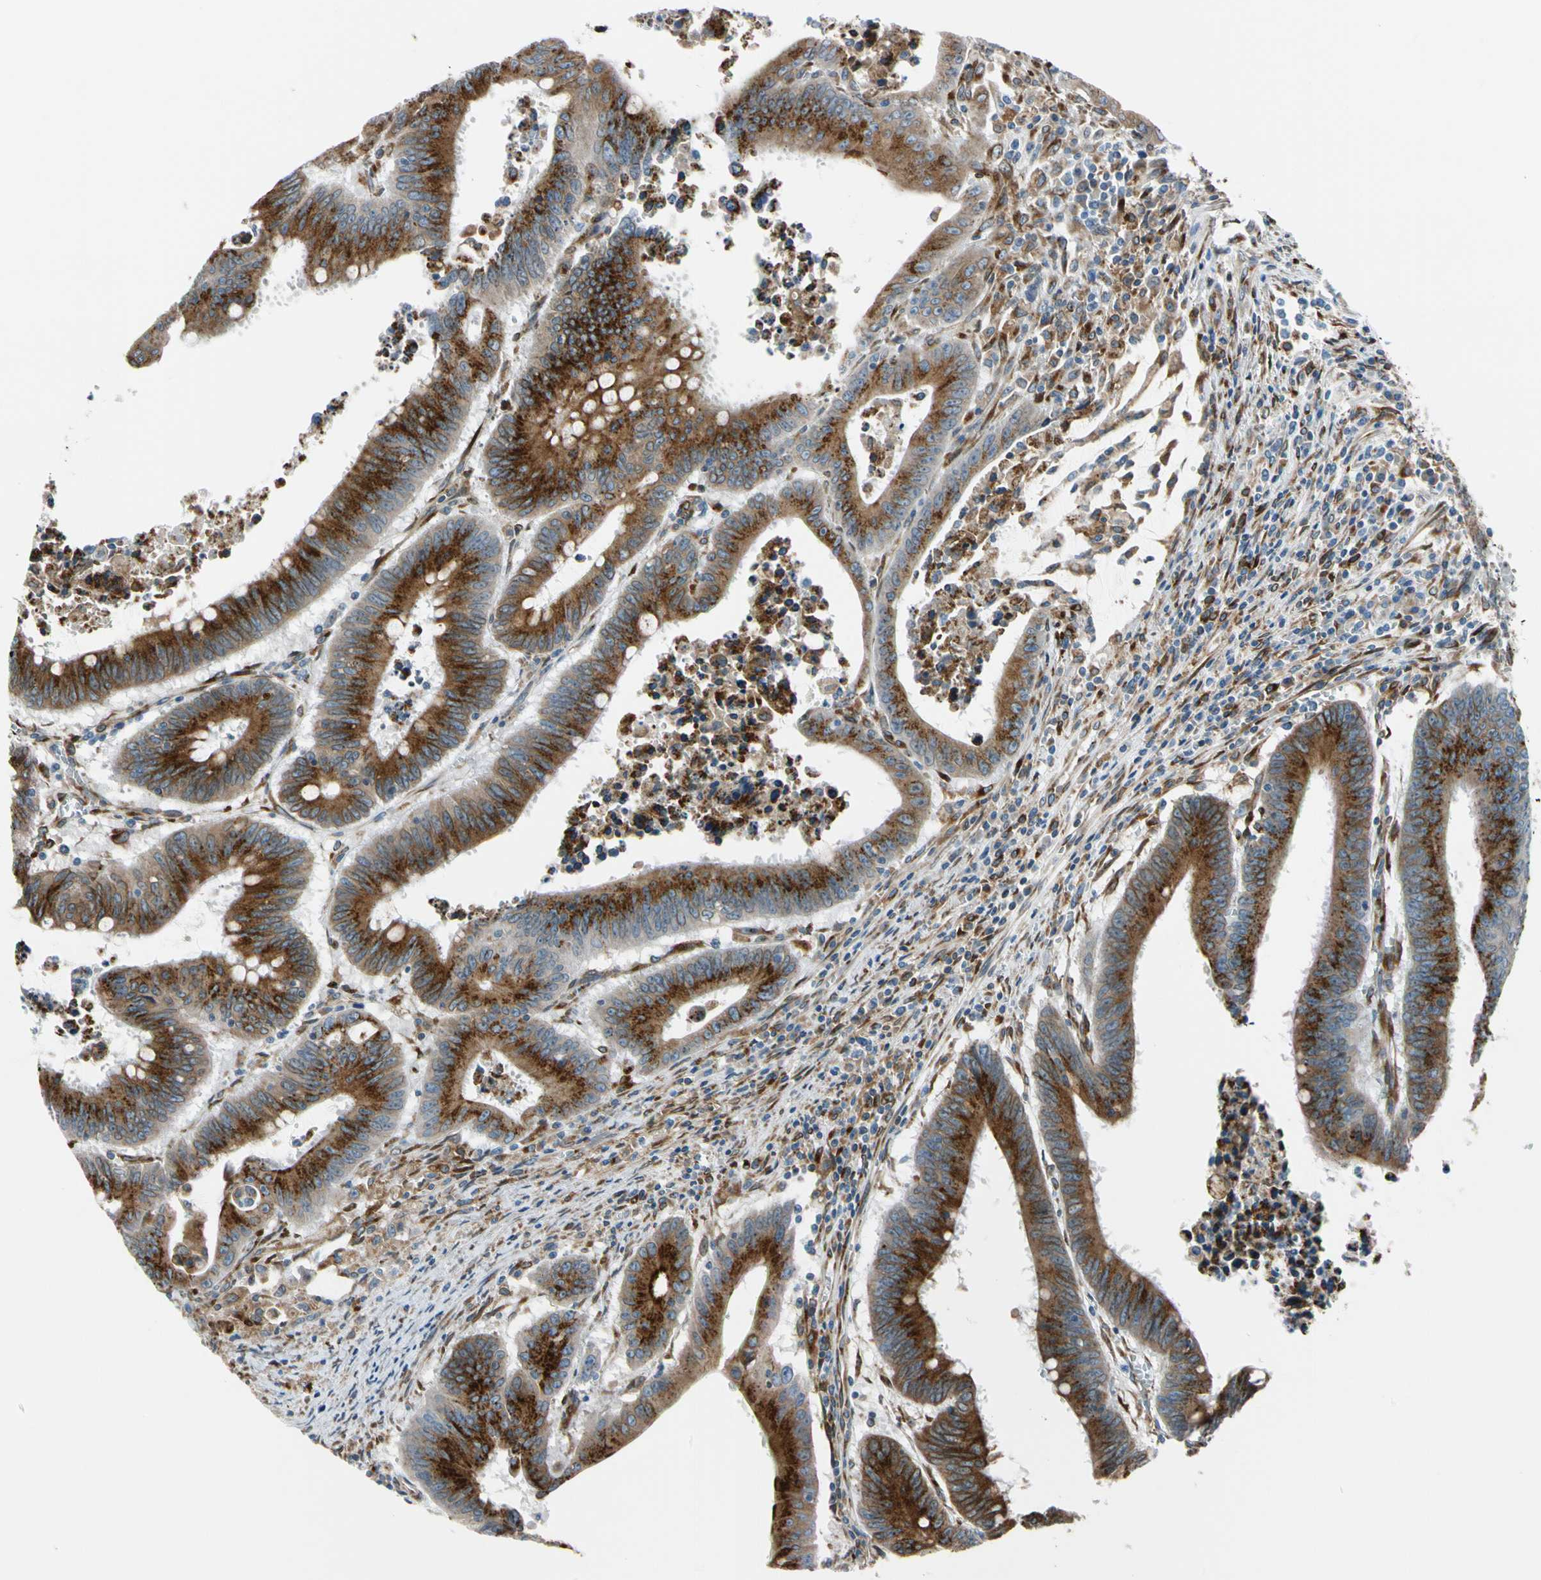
{"staining": {"intensity": "strong", "quantity": ">75%", "location": "cytoplasmic/membranous"}, "tissue": "colorectal cancer", "cell_type": "Tumor cells", "image_type": "cancer", "snomed": [{"axis": "morphology", "description": "Adenocarcinoma, NOS"}, {"axis": "topography", "description": "Colon"}], "caption": "Strong cytoplasmic/membranous protein expression is seen in about >75% of tumor cells in adenocarcinoma (colorectal).", "gene": "NUCB1", "patient": {"sex": "male", "age": 45}}